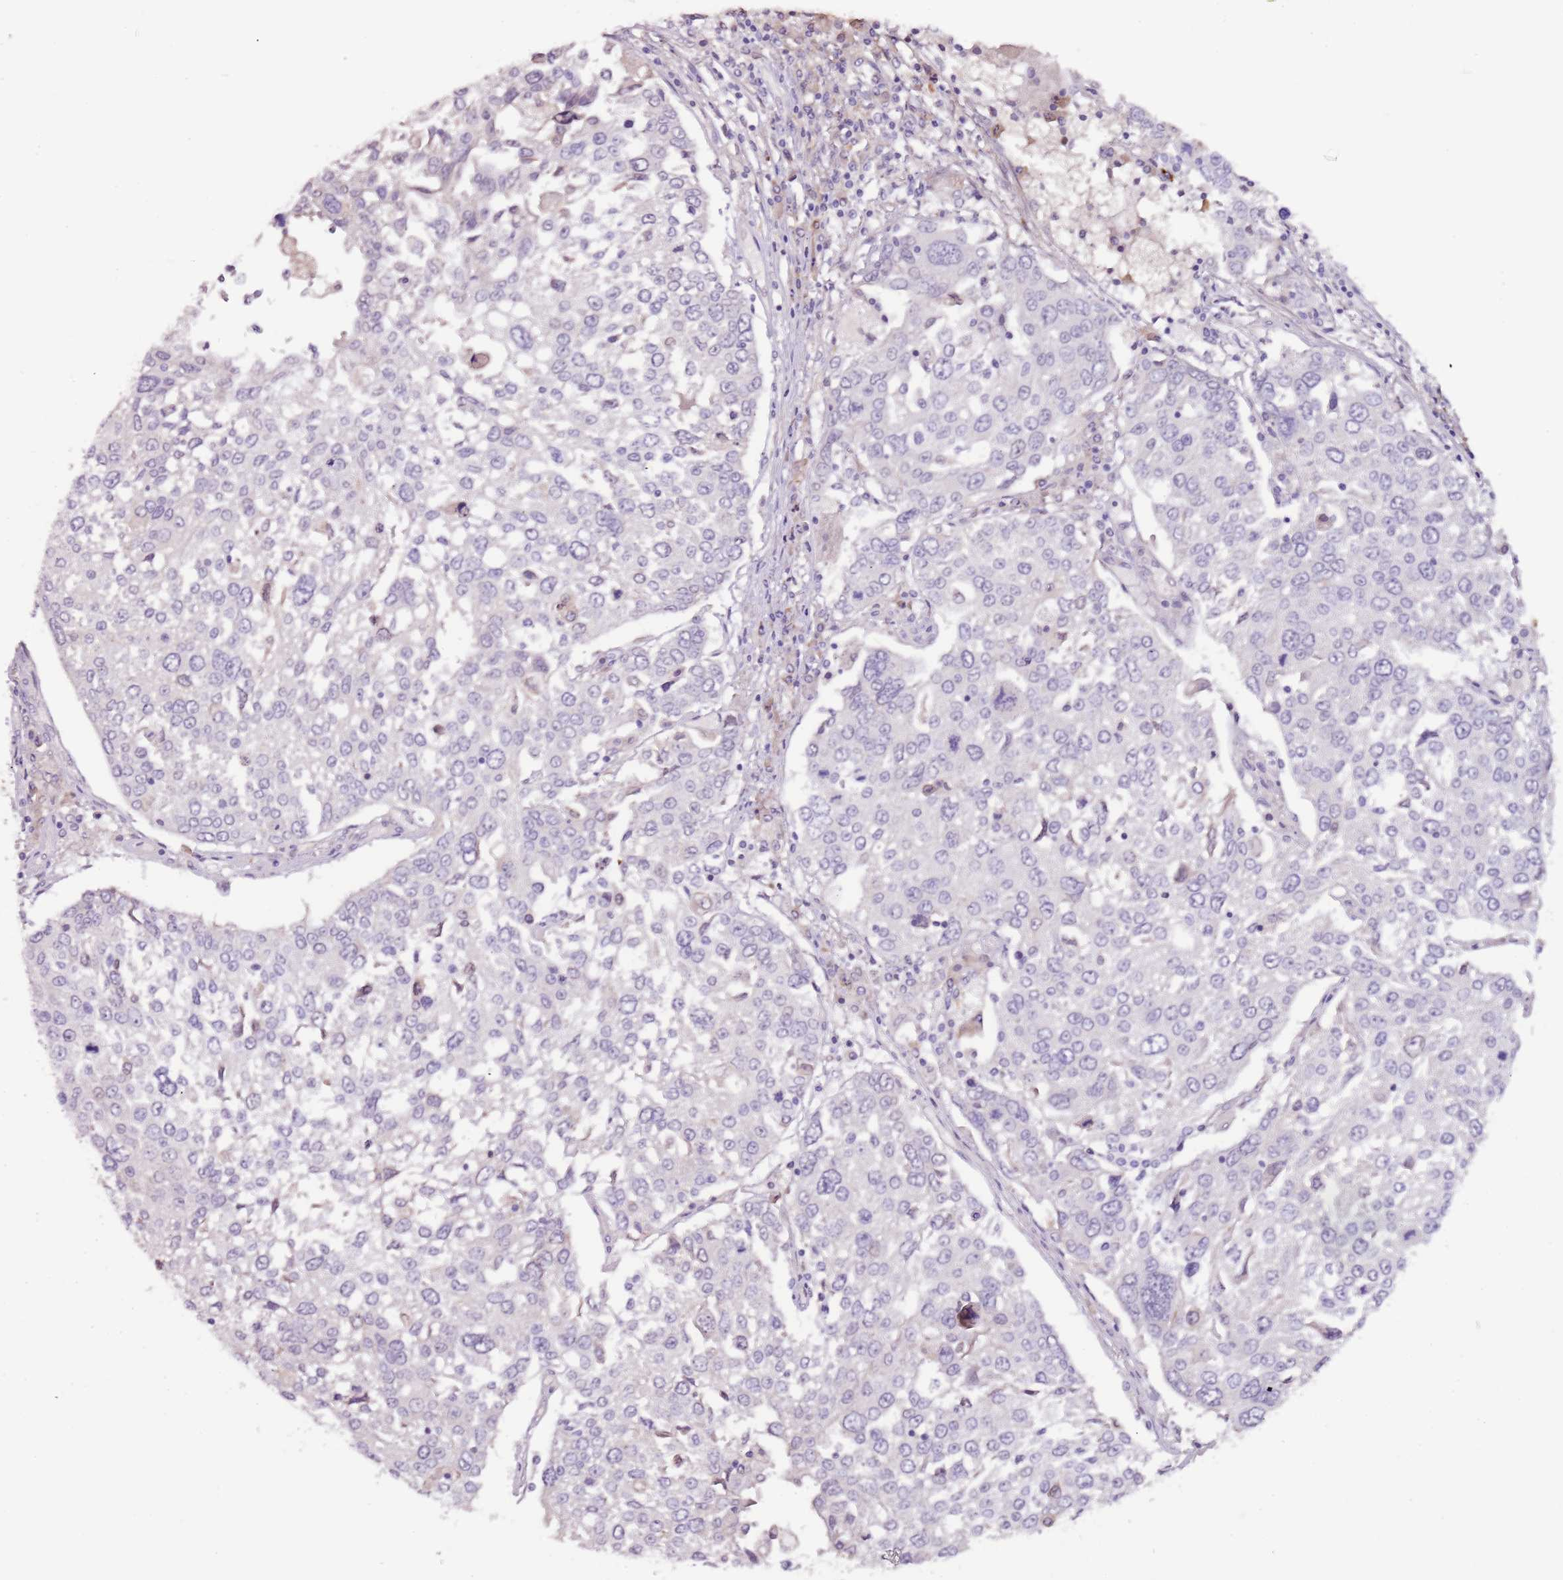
{"staining": {"intensity": "negative", "quantity": "none", "location": "none"}, "tissue": "lung cancer", "cell_type": "Tumor cells", "image_type": "cancer", "snomed": [{"axis": "morphology", "description": "Squamous cell carcinoma, NOS"}, {"axis": "topography", "description": "Lung"}], "caption": "High magnification brightfield microscopy of lung cancer stained with DAB (brown) and counterstained with hematoxylin (blue): tumor cells show no significant staining.", "gene": "NKX2-3", "patient": {"sex": "male", "age": 65}}